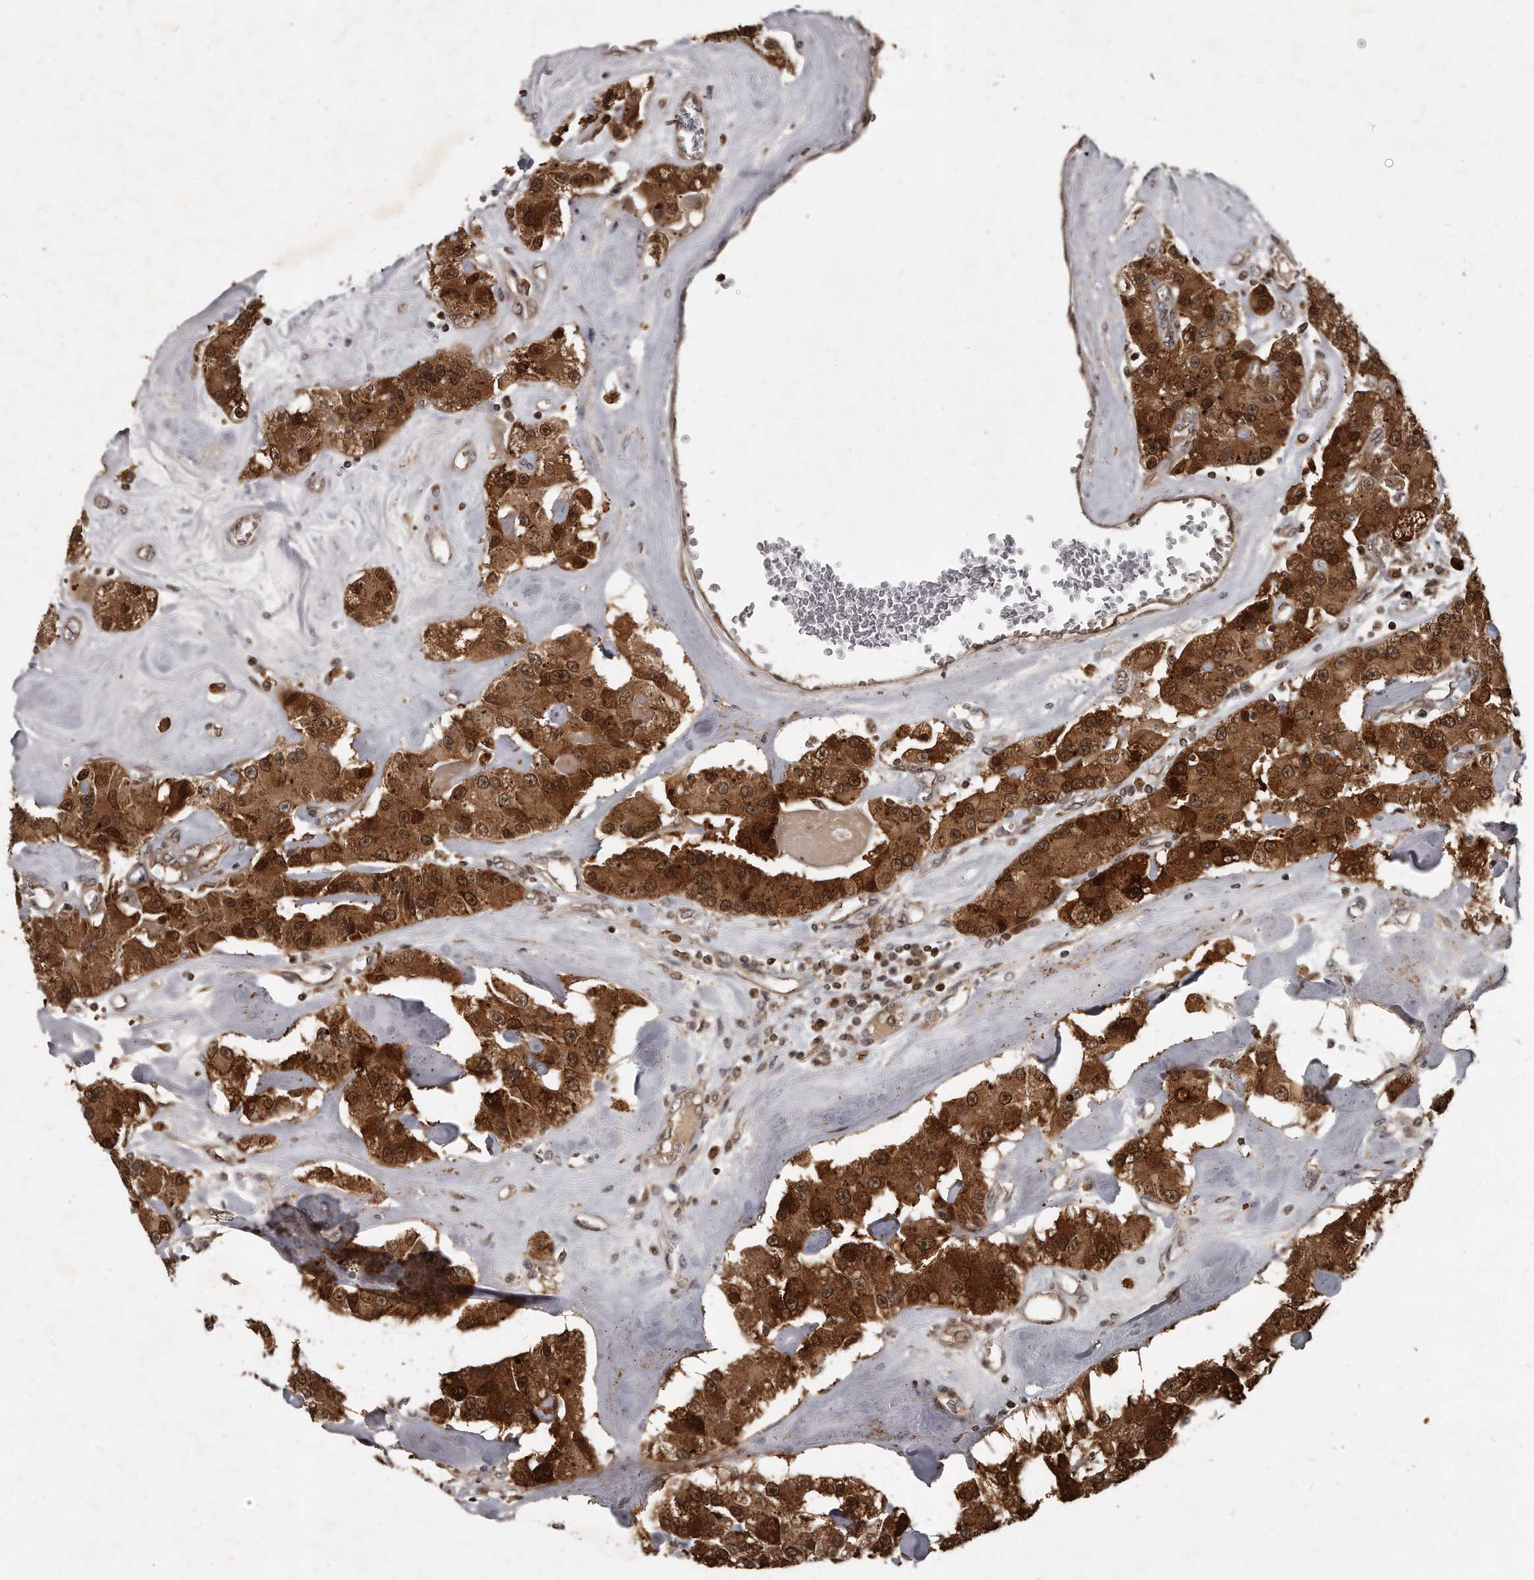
{"staining": {"intensity": "strong", "quantity": ">75%", "location": "cytoplasmic/membranous,nuclear"}, "tissue": "carcinoid", "cell_type": "Tumor cells", "image_type": "cancer", "snomed": [{"axis": "morphology", "description": "Carcinoid, malignant, NOS"}, {"axis": "topography", "description": "Pancreas"}], "caption": "A micrograph of malignant carcinoid stained for a protein exhibits strong cytoplasmic/membranous and nuclear brown staining in tumor cells.", "gene": "GCH1", "patient": {"sex": "male", "age": 41}}